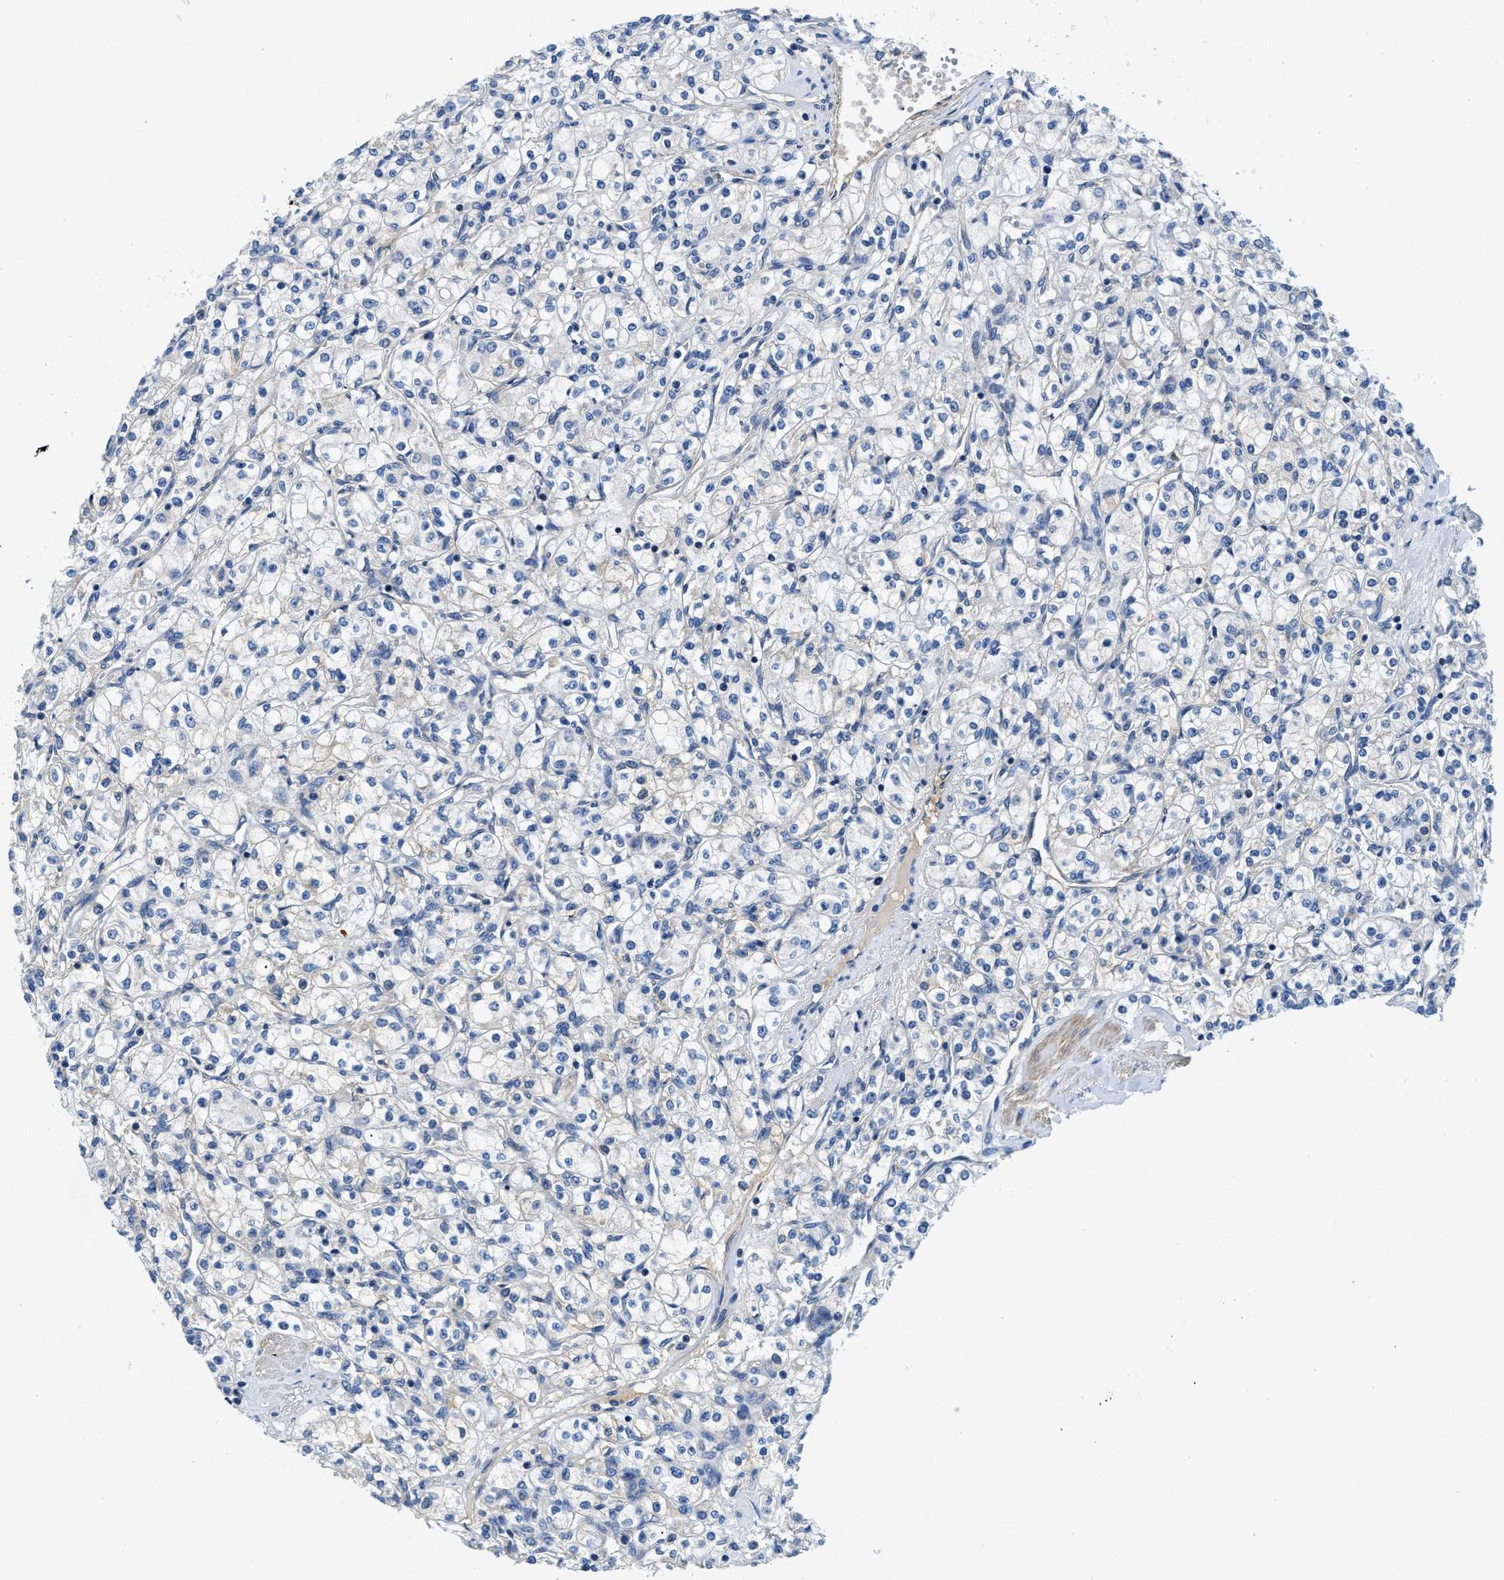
{"staining": {"intensity": "negative", "quantity": "none", "location": "none"}, "tissue": "renal cancer", "cell_type": "Tumor cells", "image_type": "cancer", "snomed": [{"axis": "morphology", "description": "Adenocarcinoma, NOS"}, {"axis": "topography", "description": "Kidney"}], "caption": "An image of renal adenocarcinoma stained for a protein displays no brown staining in tumor cells.", "gene": "STAT2", "patient": {"sex": "male", "age": 77}}